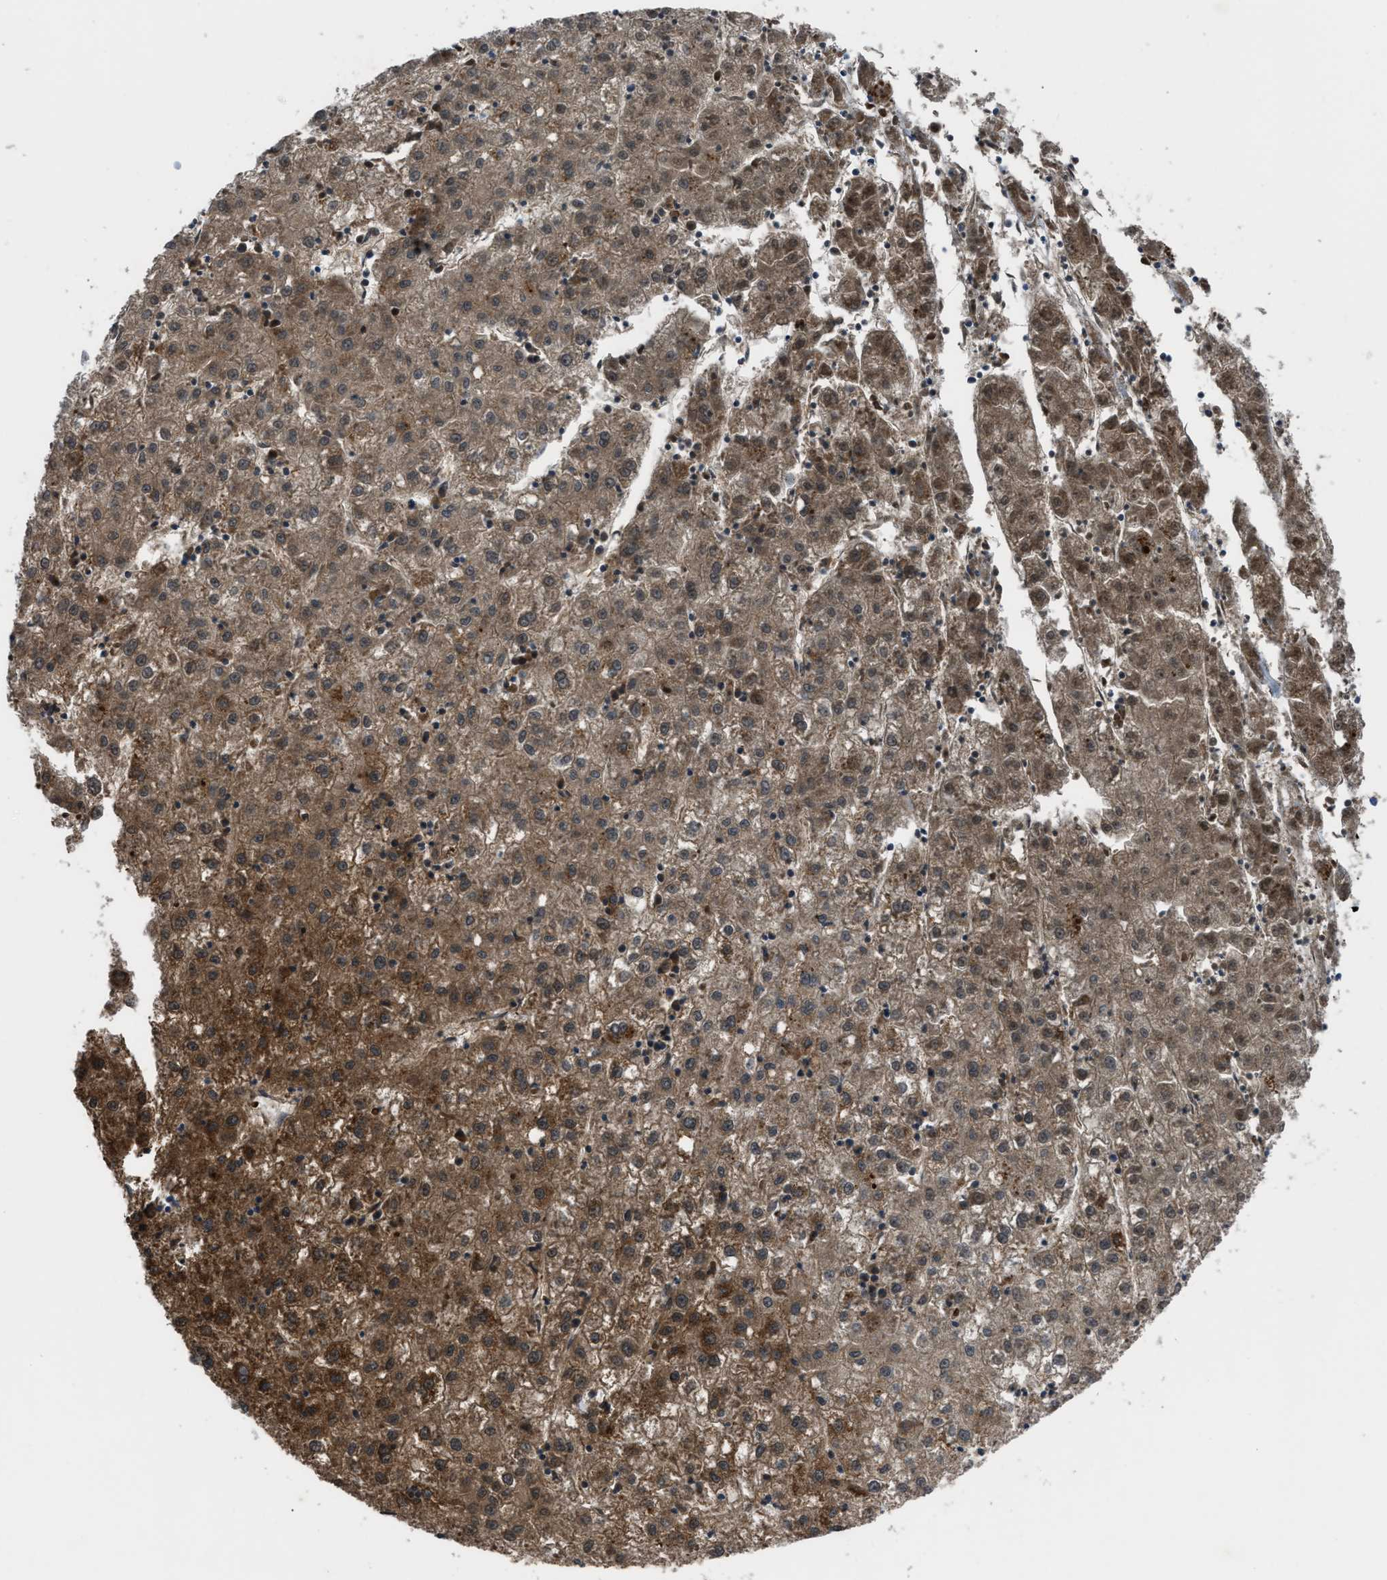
{"staining": {"intensity": "moderate", "quantity": ">75%", "location": "cytoplasmic/membranous"}, "tissue": "liver cancer", "cell_type": "Tumor cells", "image_type": "cancer", "snomed": [{"axis": "morphology", "description": "Carcinoma, Hepatocellular, NOS"}, {"axis": "topography", "description": "Liver"}], "caption": "Tumor cells show moderate cytoplasmic/membranous positivity in about >75% of cells in hepatocellular carcinoma (liver). The staining is performed using DAB brown chromogen to label protein expression. The nuclei are counter-stained blue using hematoxylin.", "gene": "ETFB", "patient": {"sex": "male", "age": 72}}